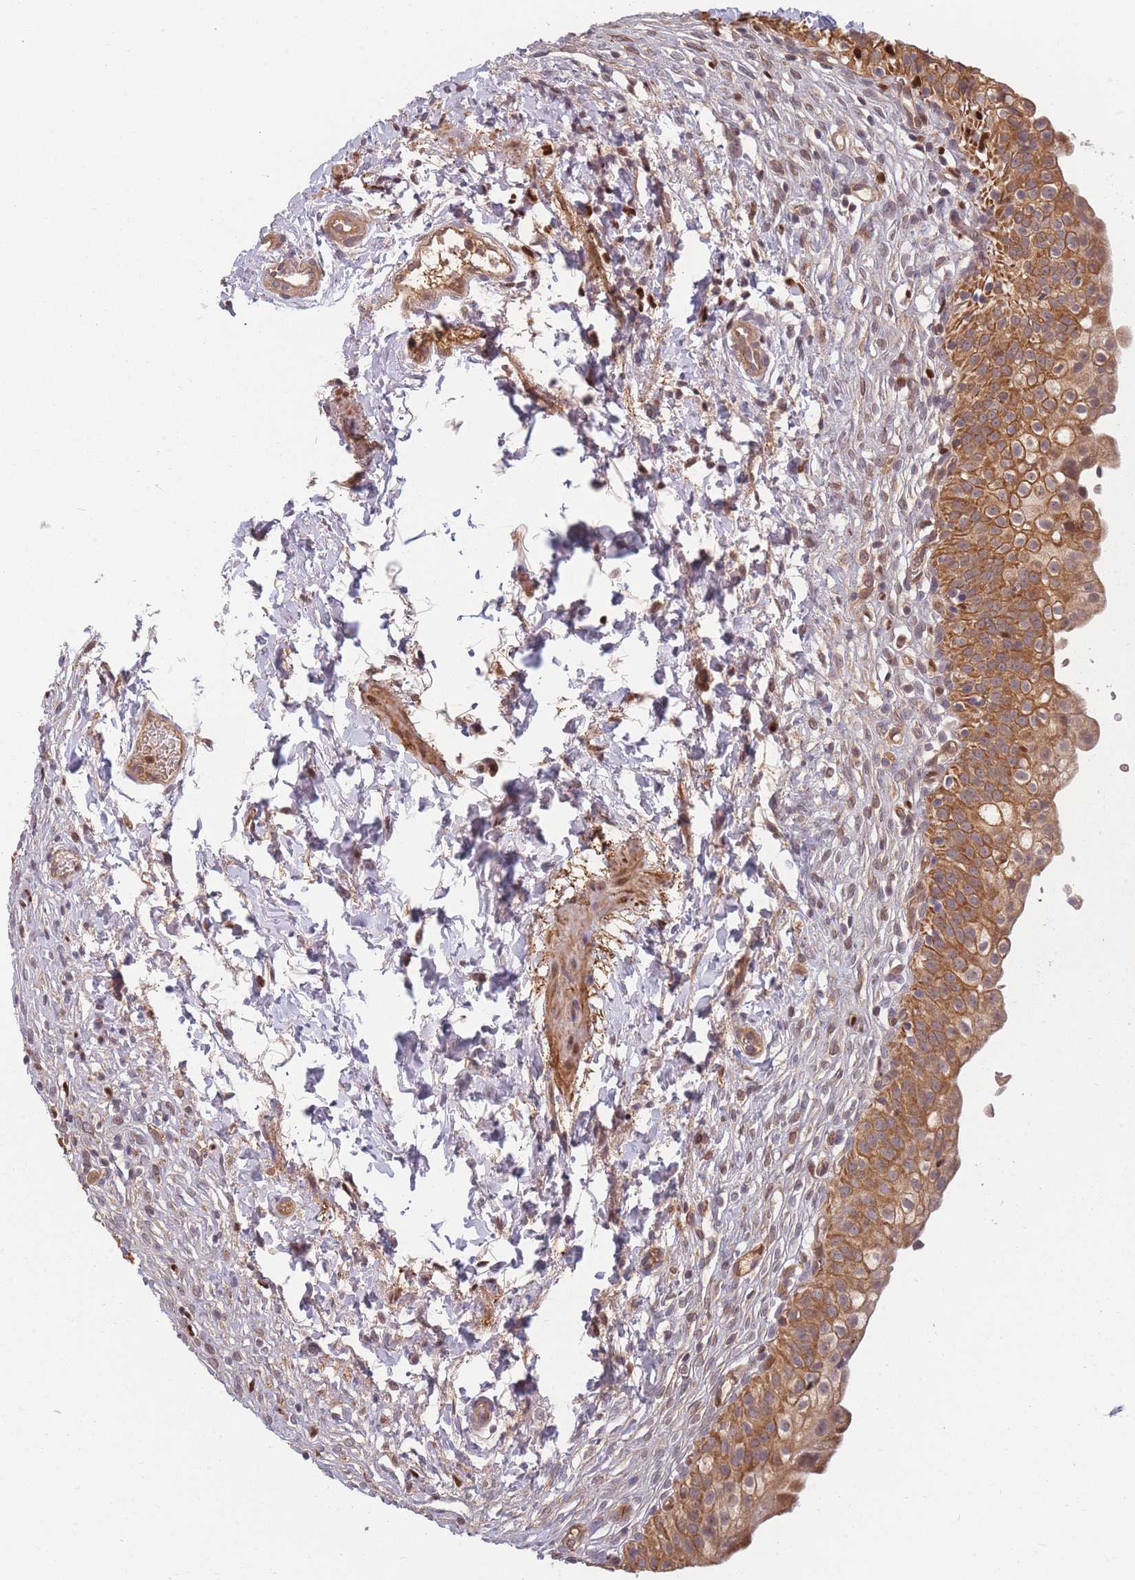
{"staining": {"intensity": "moderate", "quantity": ">75%", "location": "cytoplasmic/membranous"}, "tissue": "urinary bladder", "cell_type": "Urothelial cells", "image_type": "normal", "snomed": [{"axis": "morphology", "description": "Normal tissue, NOS"}, {"axis": "topography", "description": "Urinary bladder"}], "caption": "A brown stain highlights moderate cytoplasmic/membranous positivity of a protein in urothelial cells of normal human urinary bladder. (brown staining indicates protein expression, while blue staining denotes nuclei).", "gene": "FAM153A", "patient": {"sex": "male", "age": 55}}